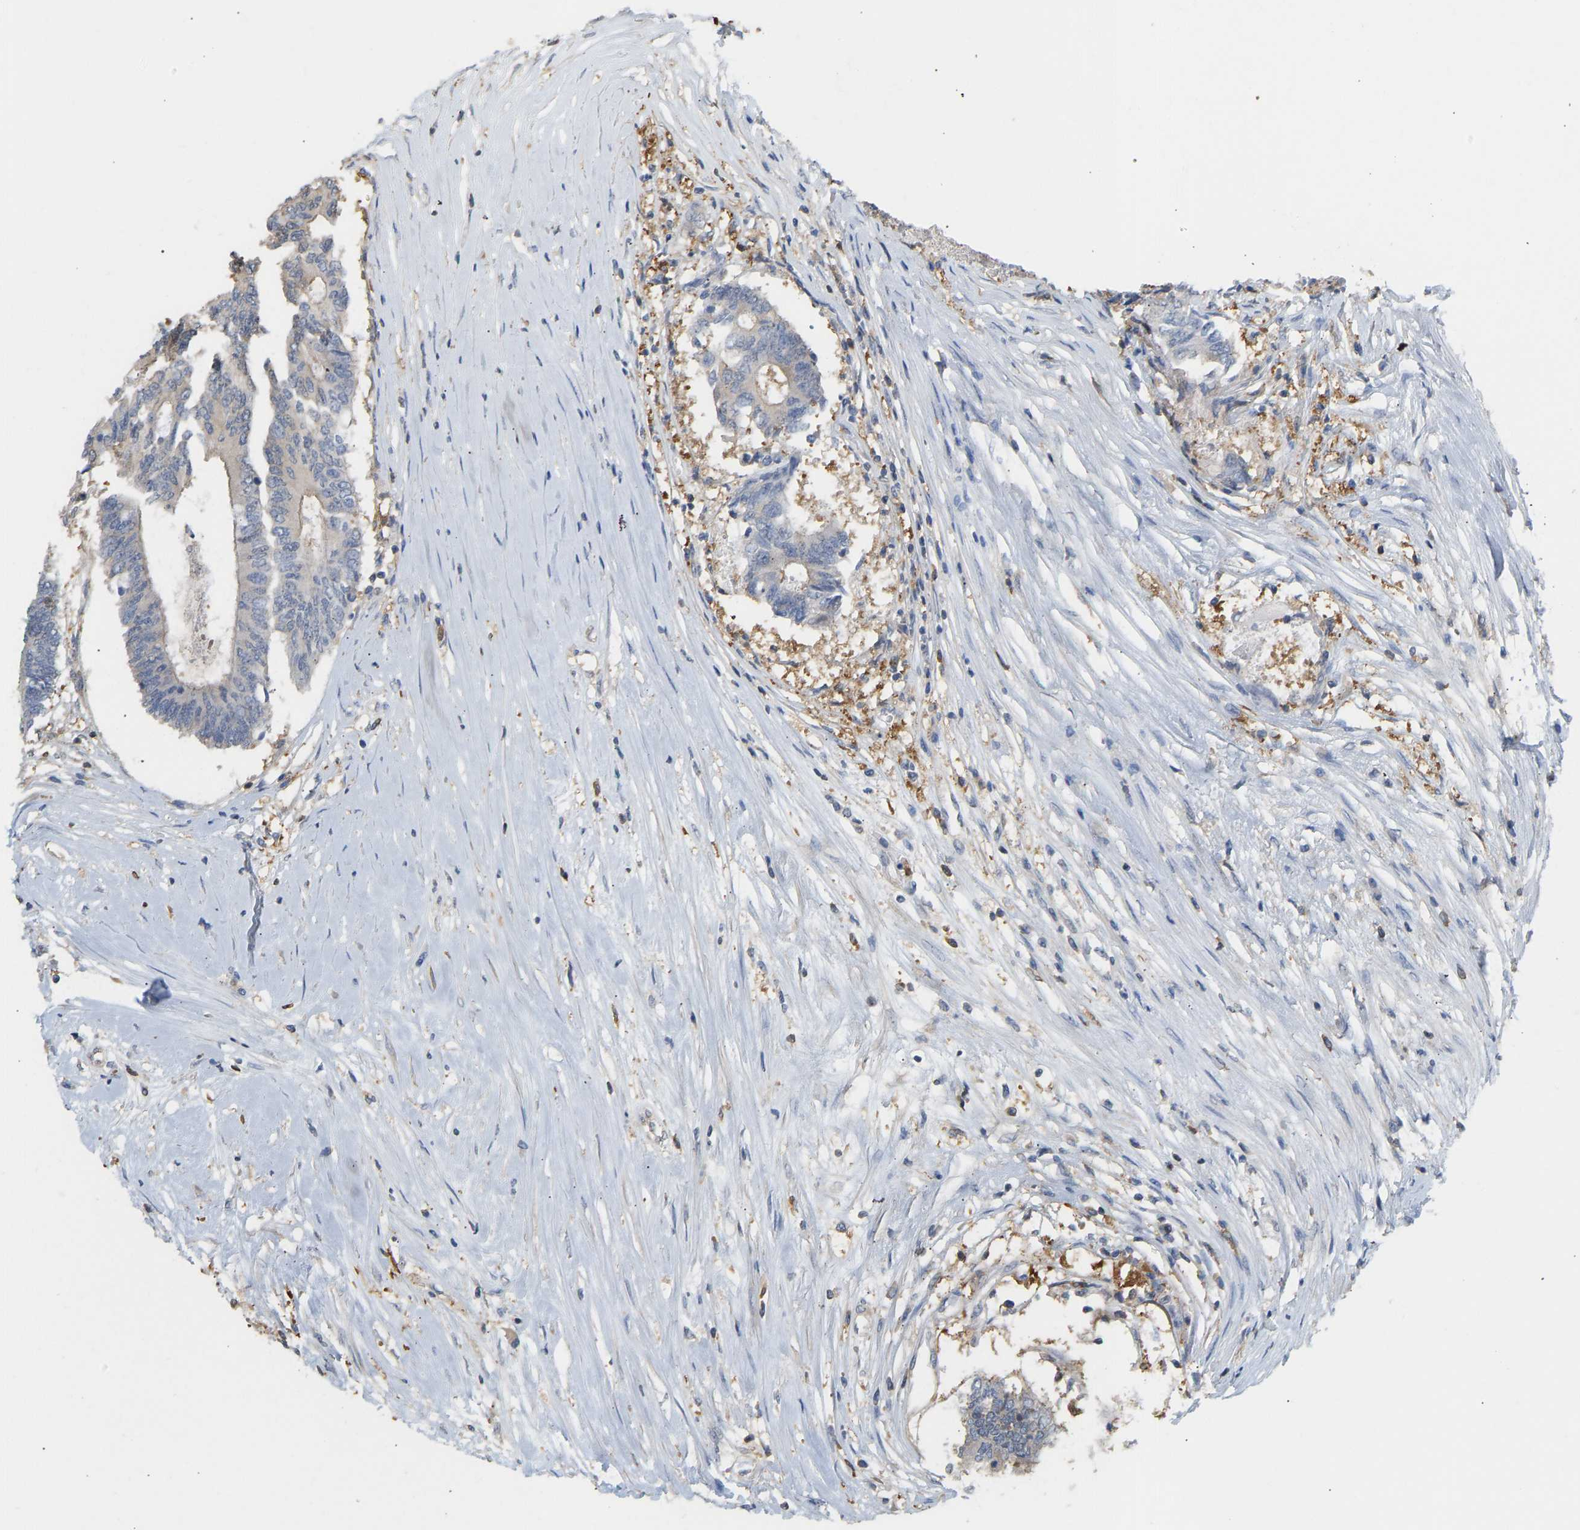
{"staining": {"intensity": "weak", "quantity": "<25%", "location": "cytoplasmic/membranous"}, "tissue": "colorectal cancer", "cell_type": "Tumor cells", "image_type": "cancer", "snomed": [{"axis": "morphology", "description": "Adenocarcinoma, NOS"}, {"axis": "topography", "description": "Rectum"}], "caption": "A high-resolution image shows IHC staining of colorectal cancer, which displays no significant staining in tumor cells.", "gene": "ENO1", "patient": {"sex": "male", "age": 63}}